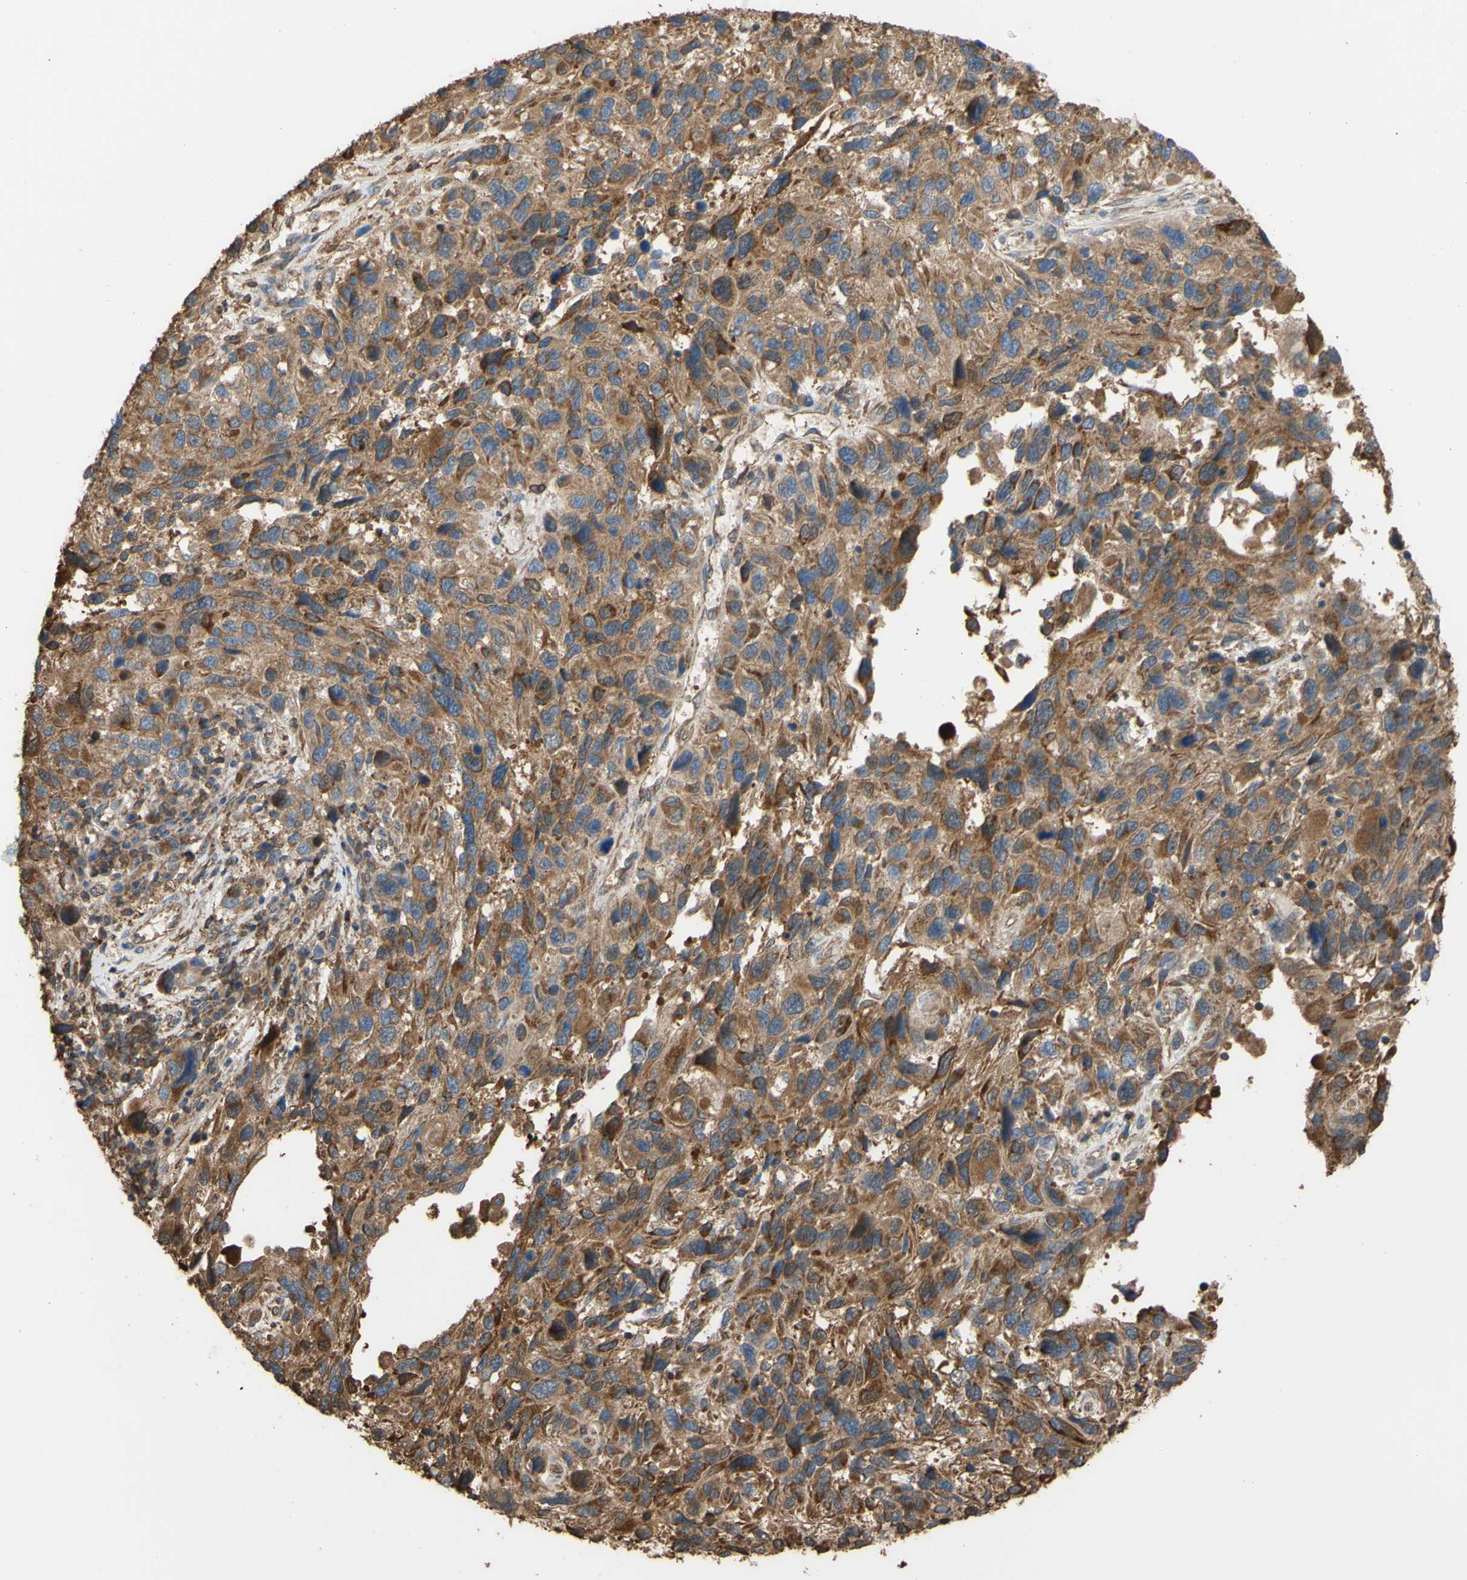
{"staining": {"intensity": "moderate", "quantity": ">75%", "location": "cytoplasmic/membranous"}, "tissue": "melanoma", "cell_type": "Tumor cells", "image_type": "cancer", "snomed": [{"axis": "morphology", "description": "Malignant melanoma, NOS"}, {"axis": "topography", "description": "Skin"}], "caption": "An image of malignant melanoma stained for a protein displays moderate cytoplasmic/membranous brown staining in tumor cells.", "gene": "ALDH9A1", "patient": {"sex": "male", "age": 53}}